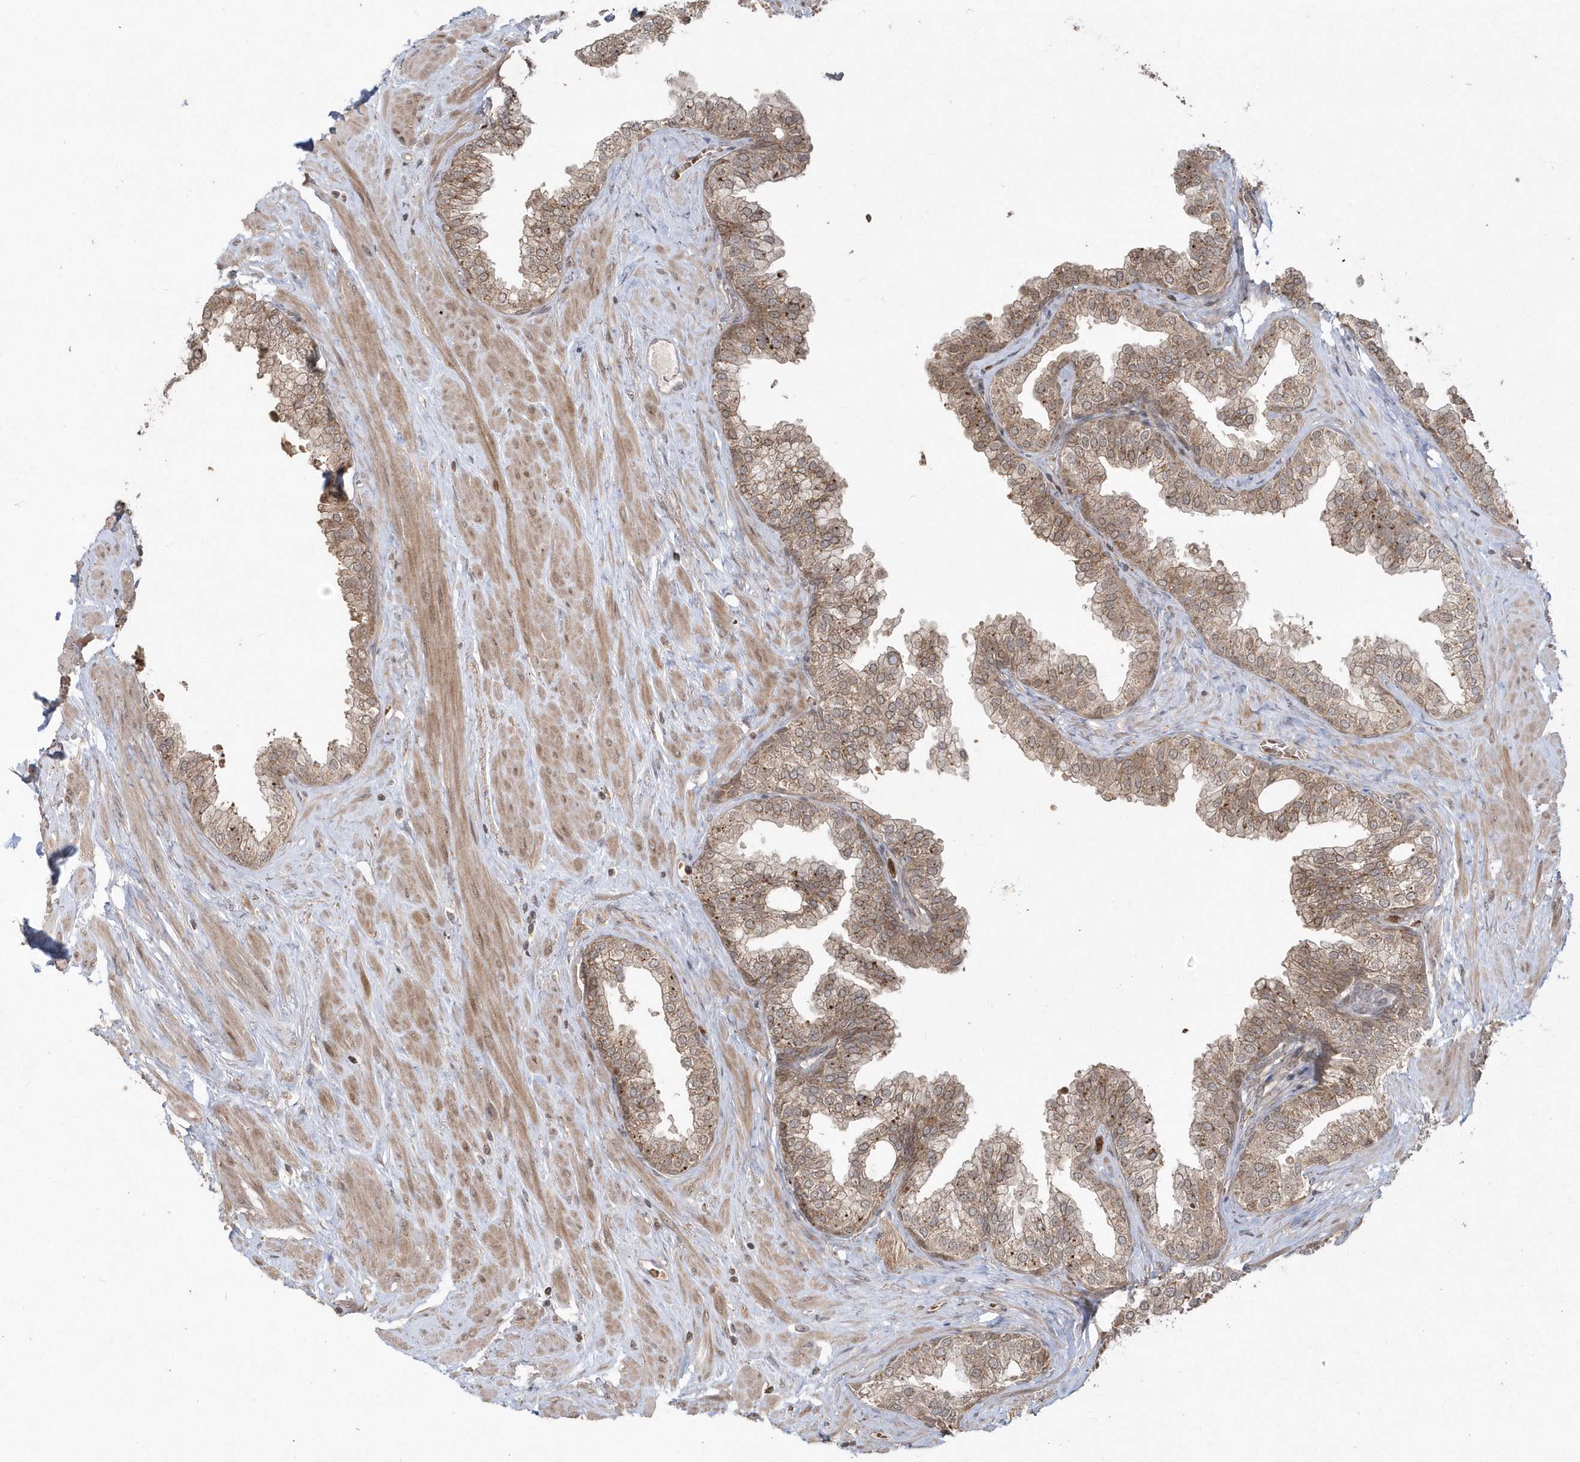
{"staining": {"intensity": "moderate", "quantity": ">75%", "location": "cytoplasmic/membranous"}, "tissue": "prostate", "cell_type": "Glandular cells", "image_type": "normal", "snomed": [{"axis": "morphology", "description": "Normal tissue, NOS"}, {"axis": "morphology", "description": "Urothelial carcinoma, Low grade"}, {"axis": "topography", "description": "Urinary bladder"}, {"axis": "topography", "description": "Prostate"}], "caption": "Protein staining of unremarkable prostate displays moderate cytoplasmic/membranous positivity in about >75% of glandular cells.", "gene": "GEMIN6", "patient": {"sex": "male", "age": 60}}